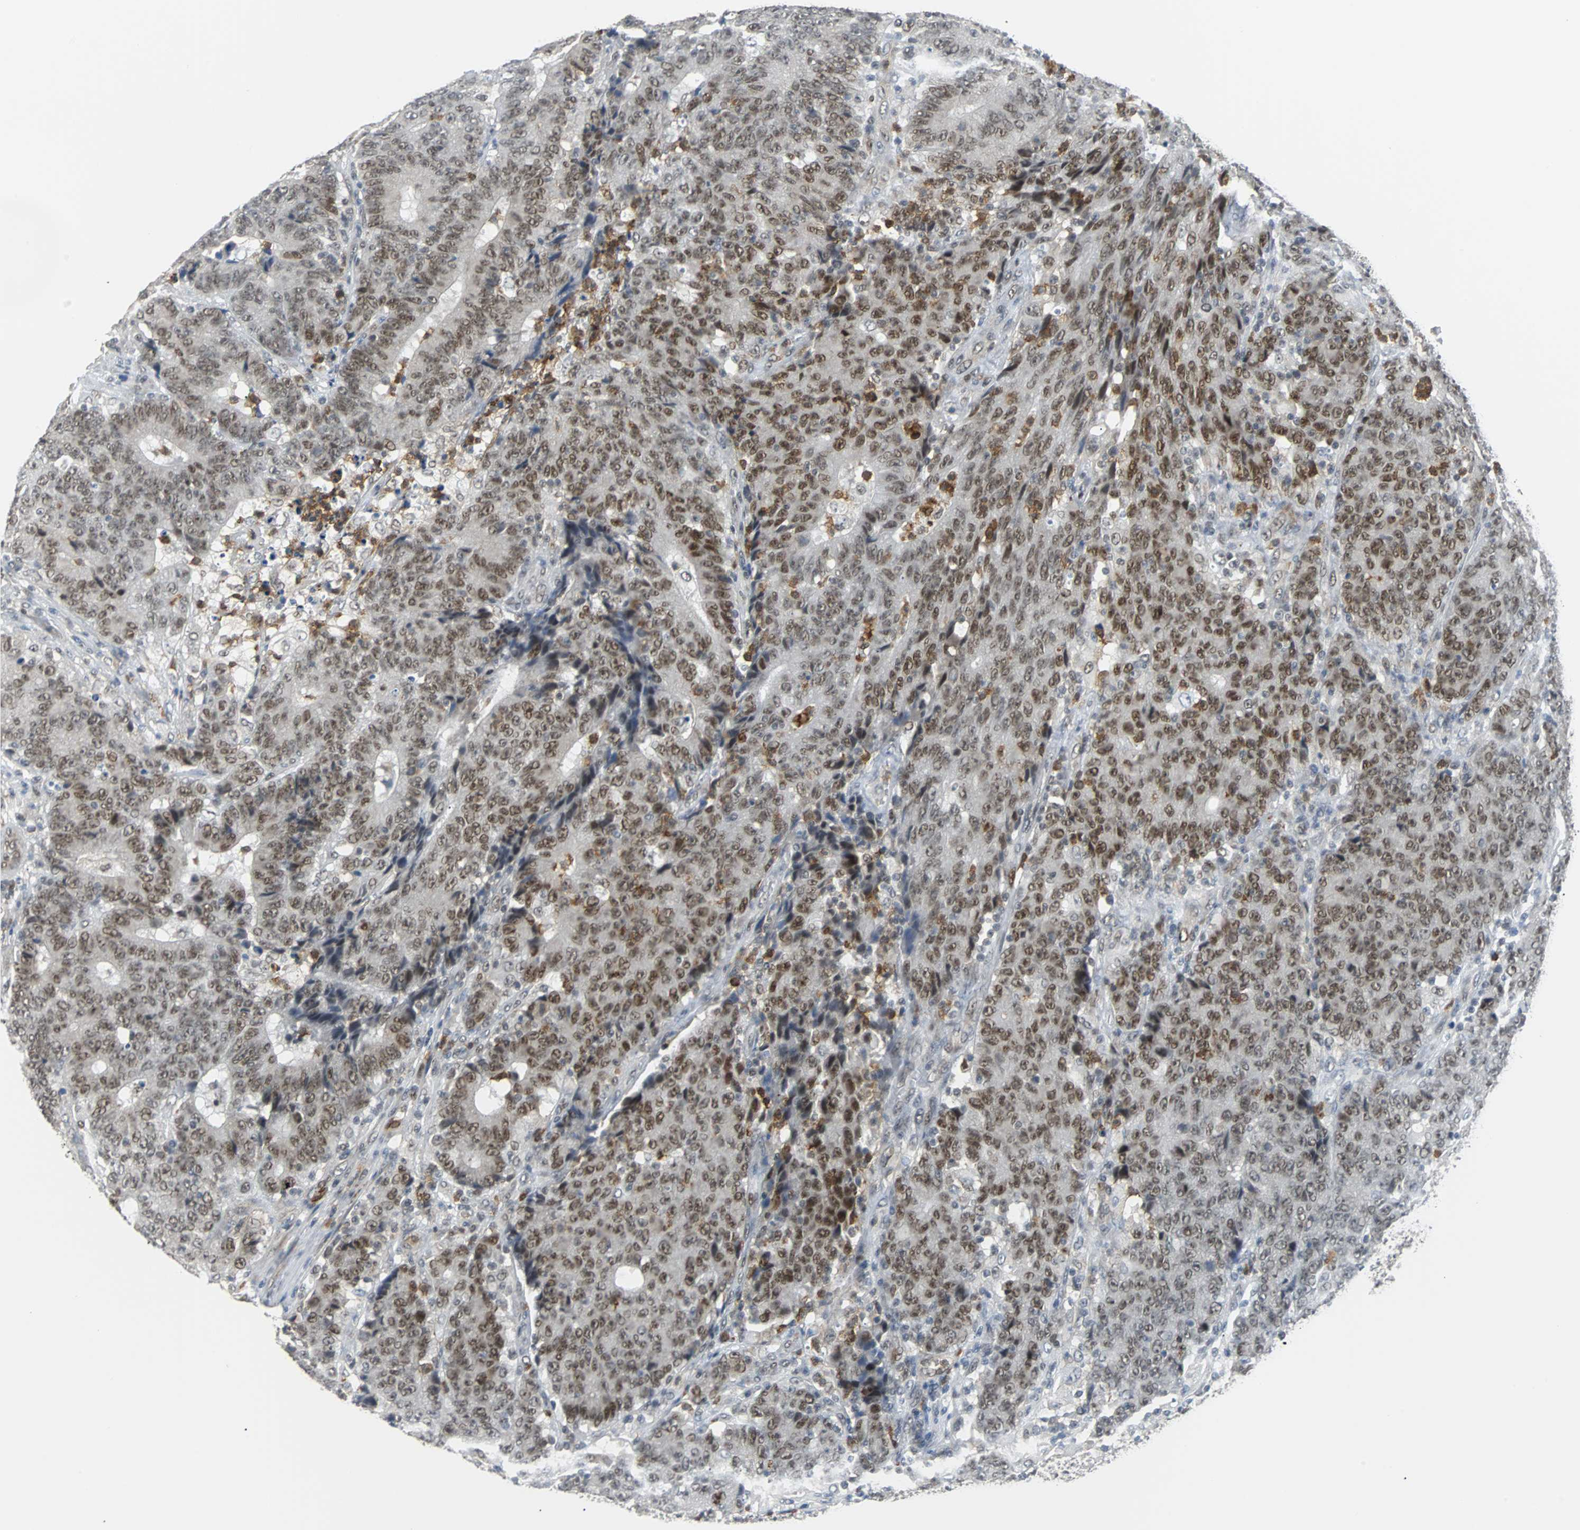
{"staining": {"intensity": "moderate", "quantity": ">75%", "location": "nuclear"}, "tissue": "colorectal cancer", "cell_type": "Tumor cells", "image_type": "cancer", "snomed": [{"axis": "morphology", "description": "Normal tissue, NOS"}, {"axis": "morphology", "description": "Adenocarcinoma, NOS"}, {"axis": "topography", "description": "Colon"}], "caption": "Brown immunohistochemical staining in colorectal adenocarcinoma shows moderate nuclear expression in approximately >75% of tumor cells.", "gene": "SIRT1", "patient": {"sex": "female", "age": 75}}